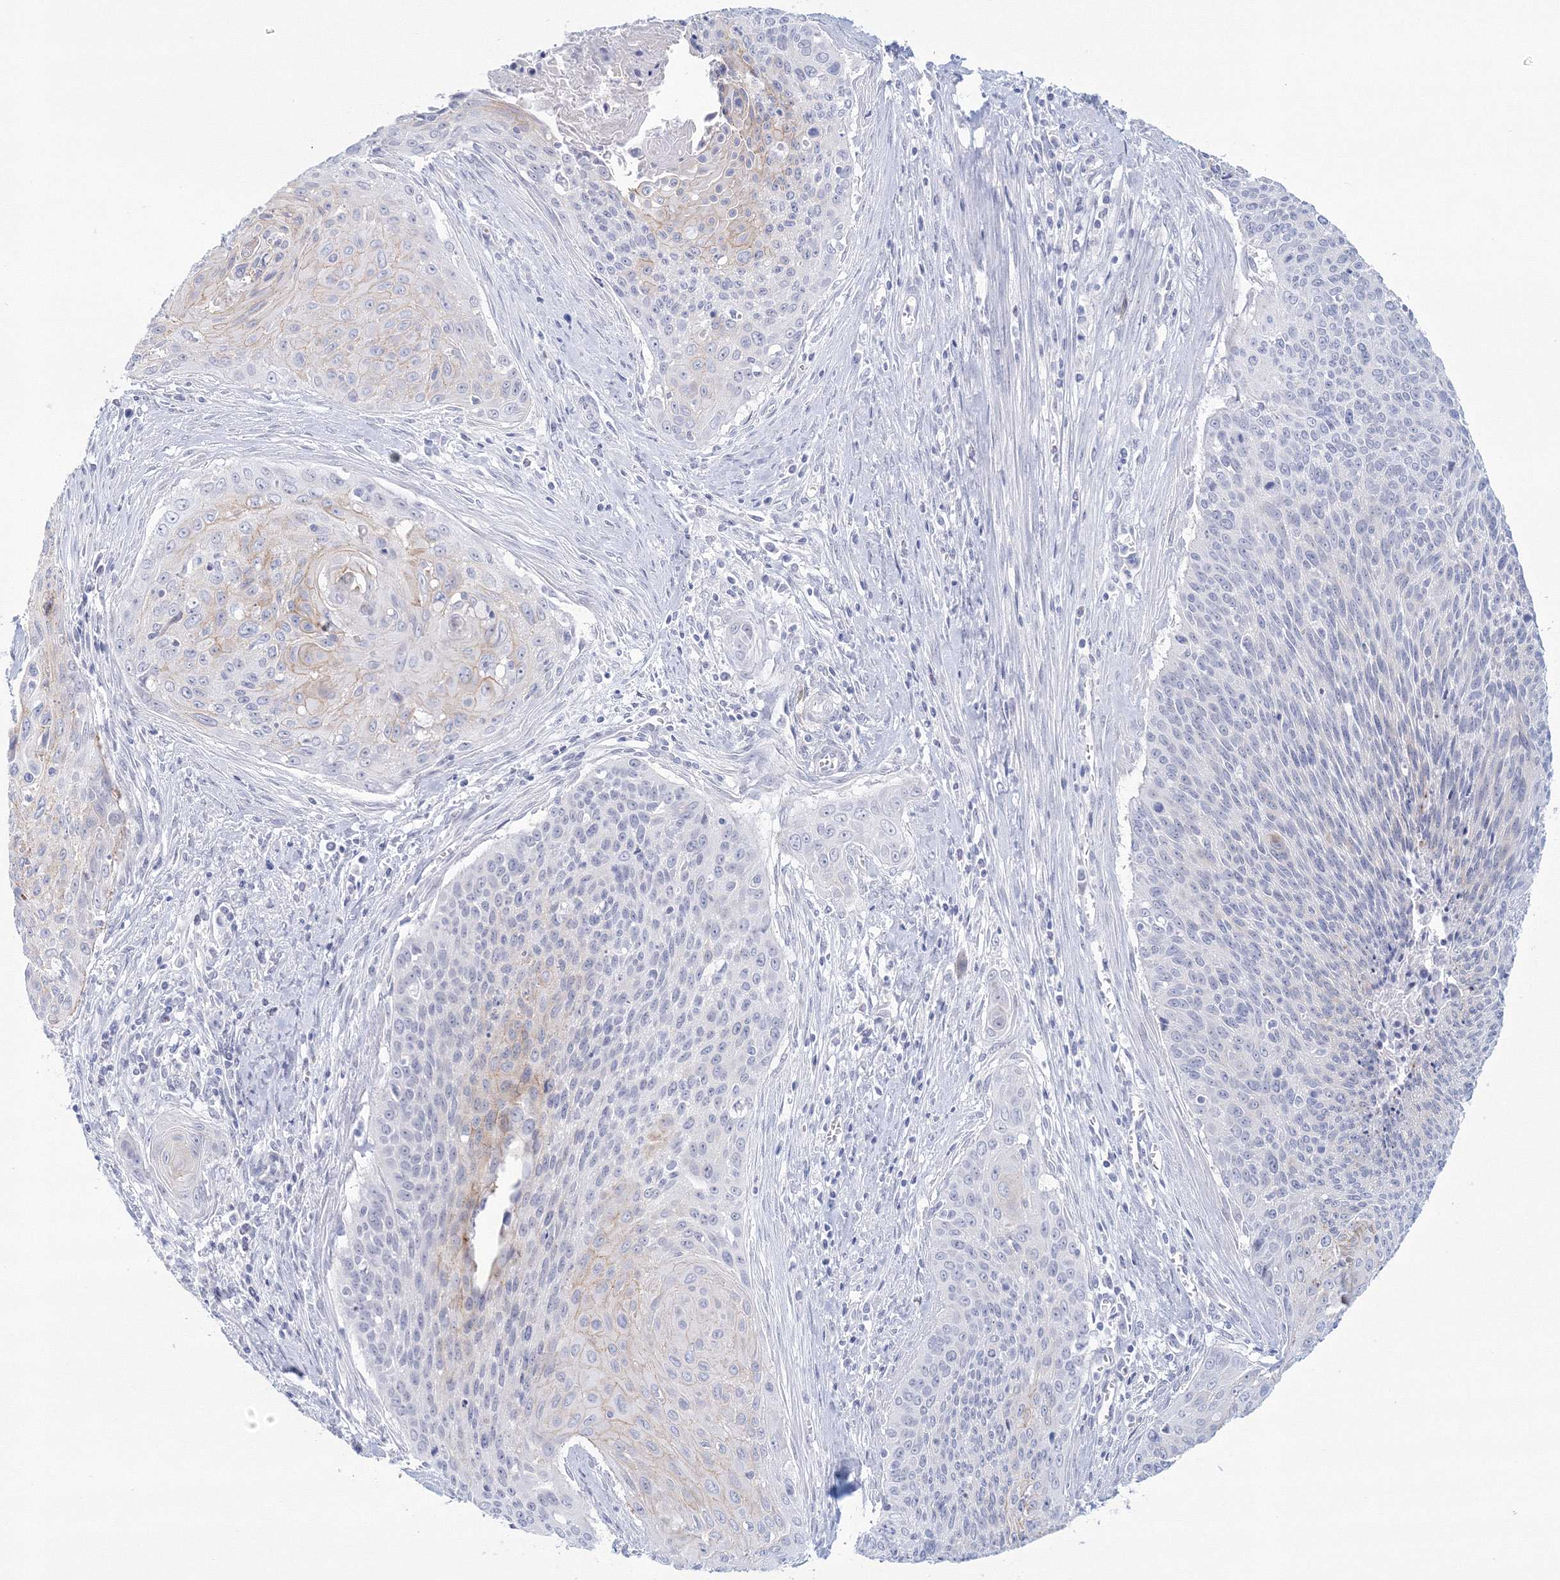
{"staining": {"intensity": "moderate", "quantity": "<25%", "location": "cytoplasmic/membranous"}, "tissue": "cervical cancer", "cell_type": "Tumor cells", "image_type": "cancer", "snomed": [{"axis": "morphology", "description": "Squamous cell carcinoma, NOS"}, {"axis": "topography", "description": "Cervix"}], "caption": "Protein staining by IHC exhibits moderate cytoplasmic/membranous staining in approximately <25% of tumor cells in squamous cell carcinoma (cervical).", "gene": "VSIG1", "patient": {"sex": "female", "age": 55}}